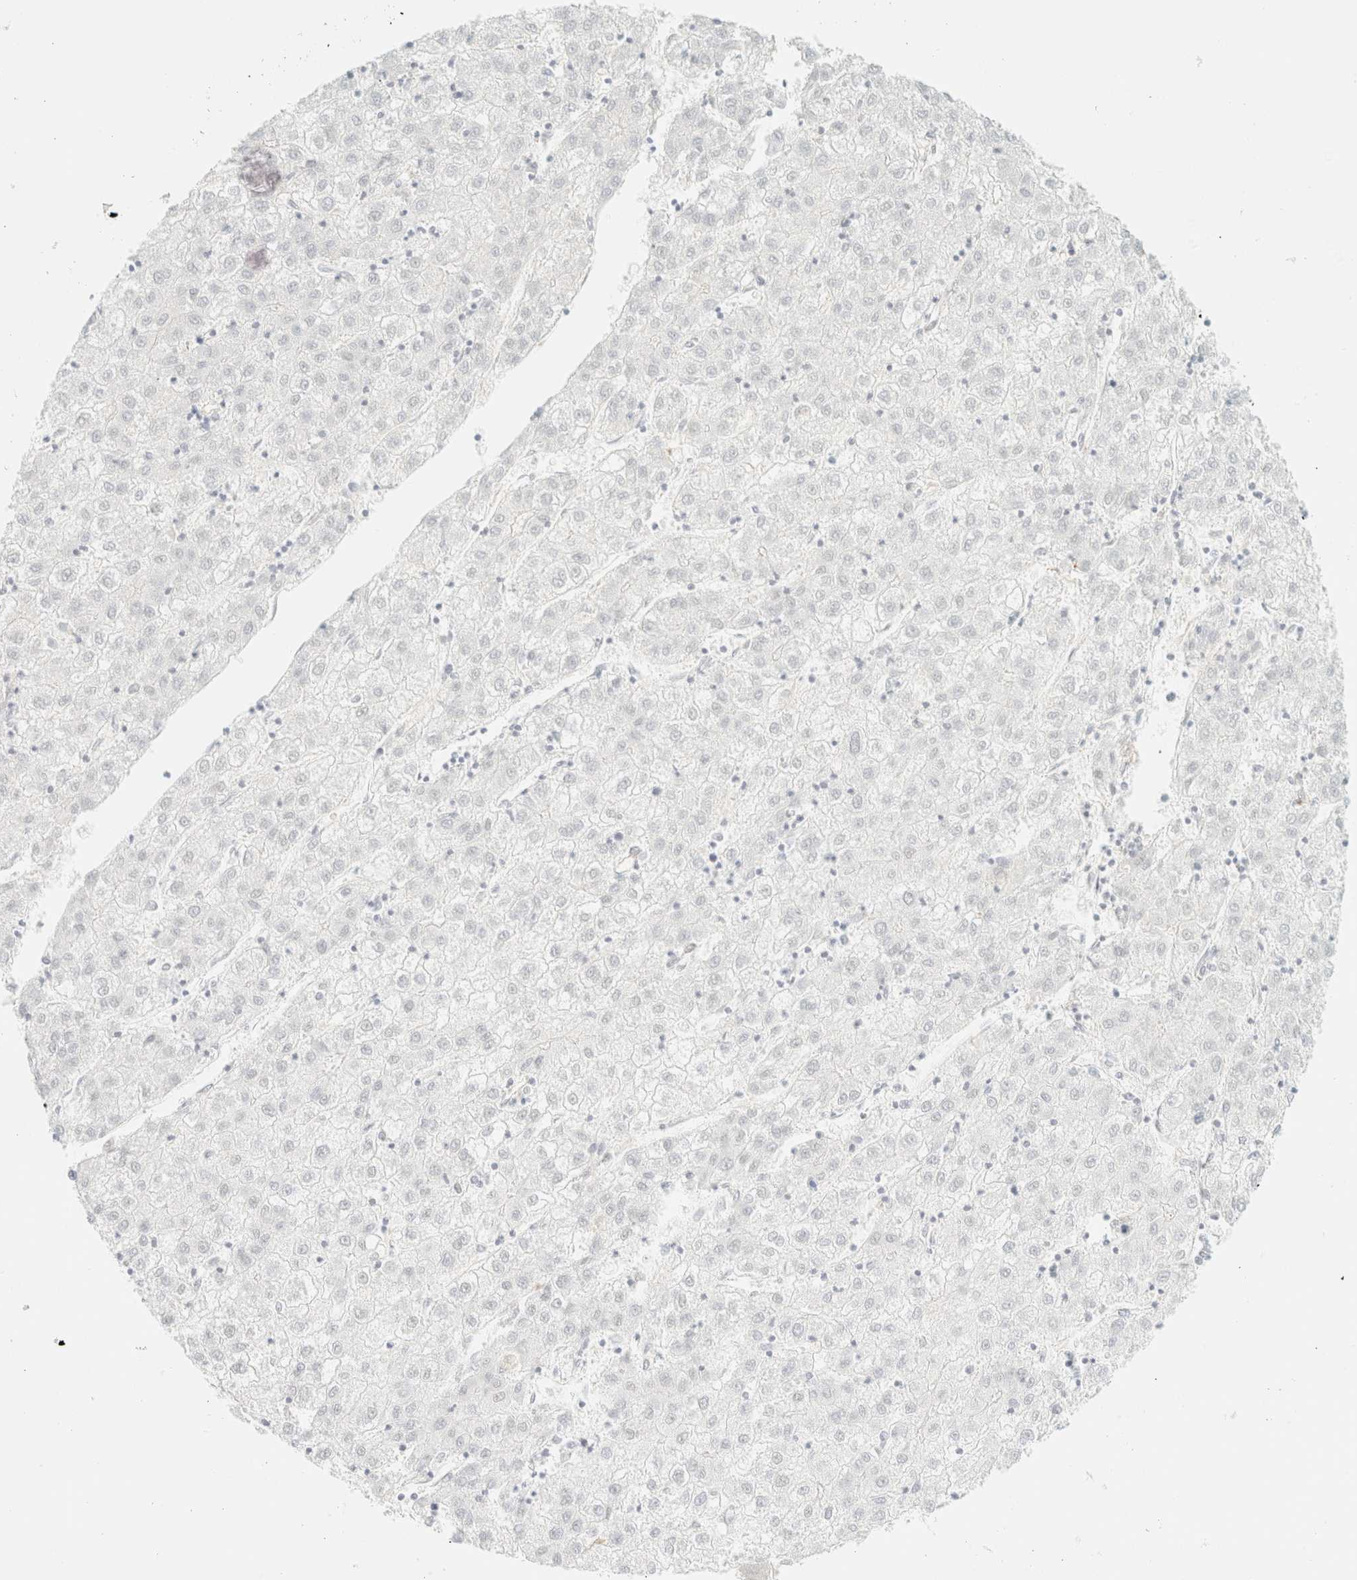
{"staining": {"intensity": "negative", "quantity": "none", "location": "none"}, "tissue": "liver cancer", "cell_type": "Tumor cells", "image_type": "cancer", "snomed": [{"axis": "morphology", "description": "Carcinoma, Hepatocellular, NOS"}, {"axis": "topography", "description": "Liver"}], "caption": "Immunohistochemical staining of liver cancer (hepatocellular carcinoma) demonstrates no significant staining in tumor cells.", "gene": "ZSCAN18", "patient": {"sex": "male", "age": 72}}